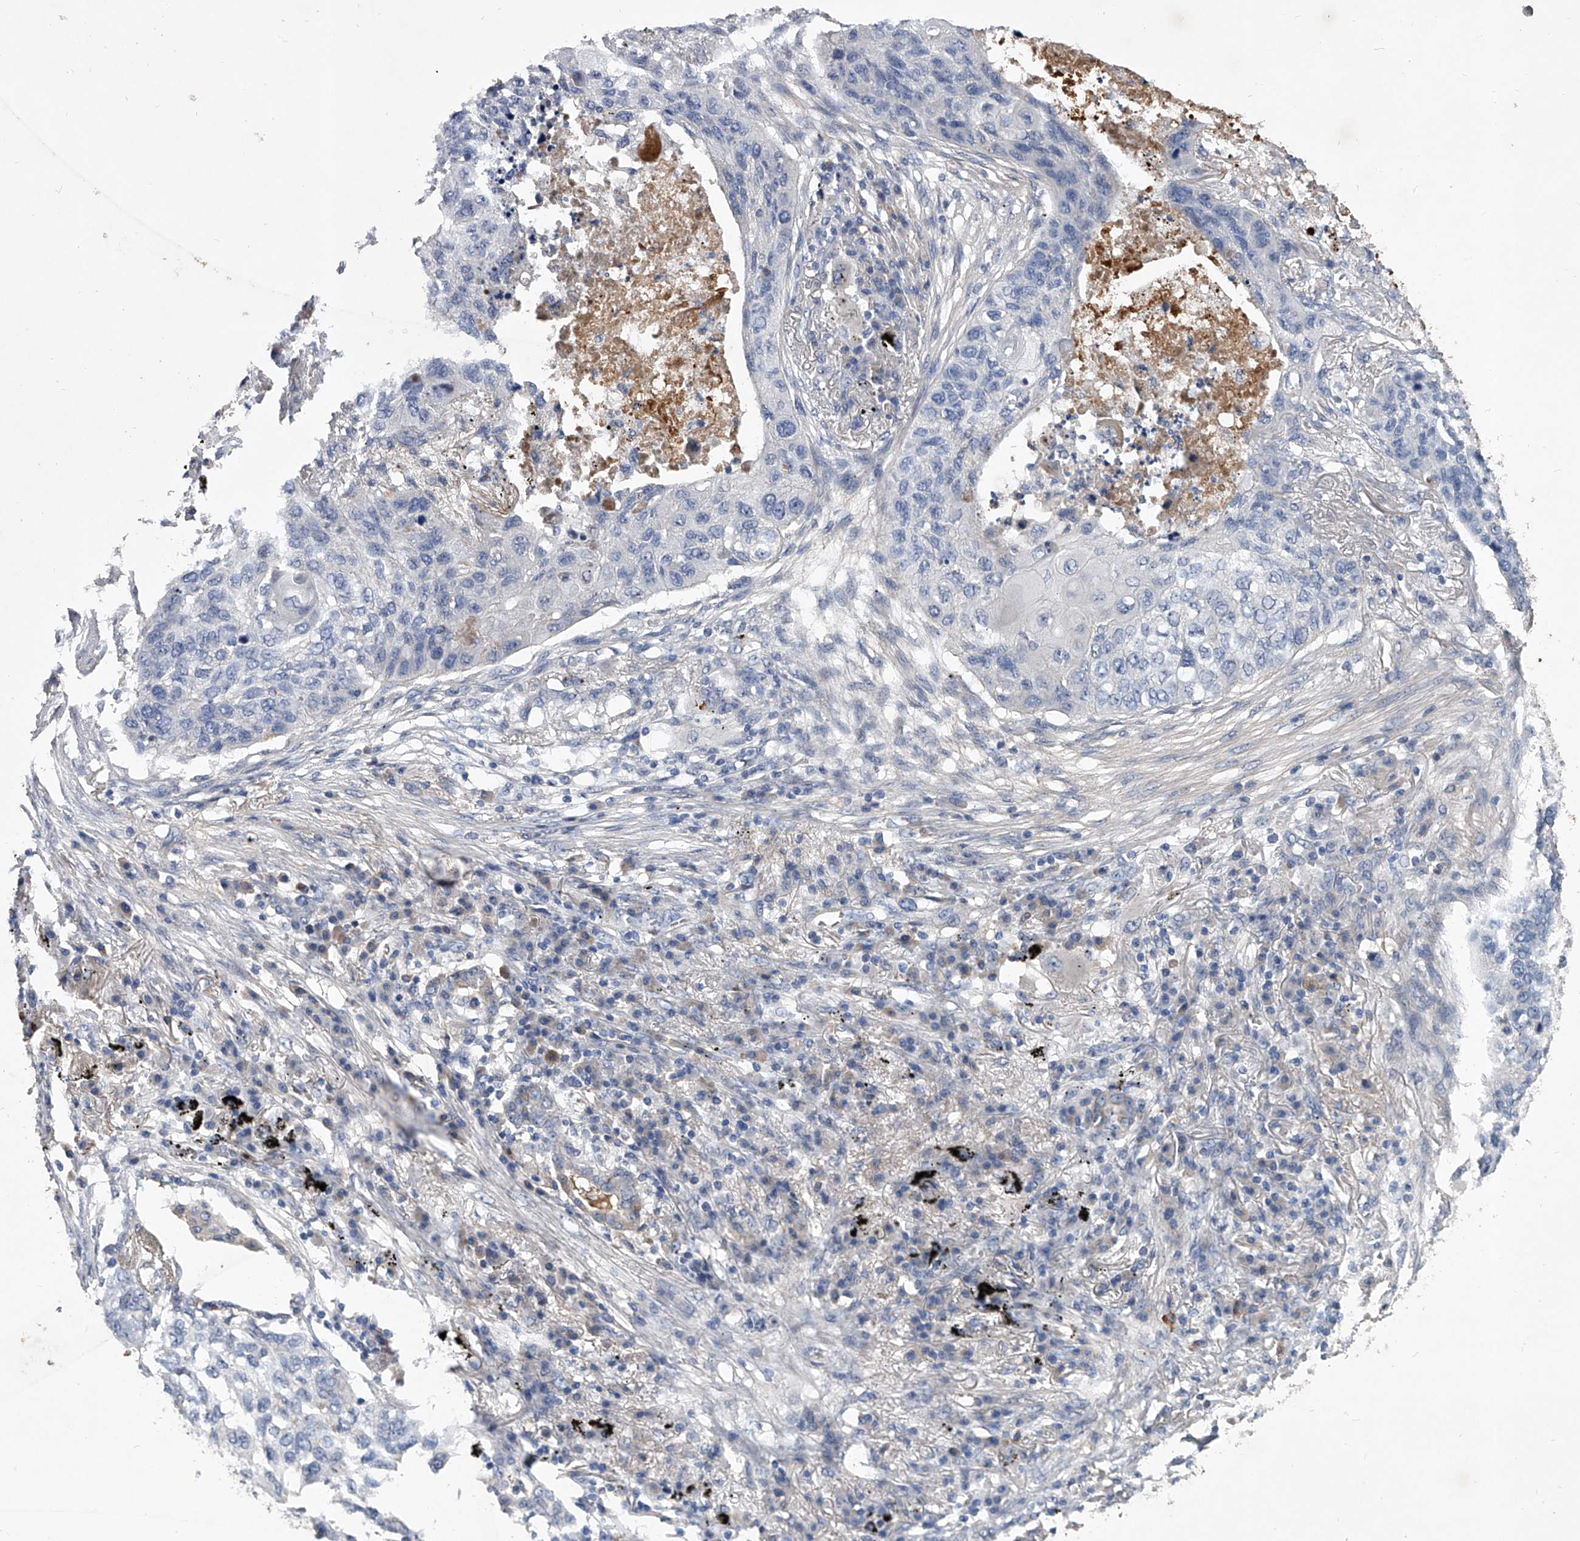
{"staining": {"intensity": "negative", "quantity": "none", "location": "none"}, "tissue": "lung cancer", "cell_type": "Tumor cells", "image_type": "cancer", "snomed": [{"axis": "morphology", "description": "Squamous cell carcinoma, NOS"}, {"axis": "topography", "description": "Lung"}], "caption": "Lung cancer was stained to show a protein in brown. There is no significant expression in tumor cells. (DAB IHC, high magnification).", "gene": "C5", "patient": {"sex": "female", "age": 63}}